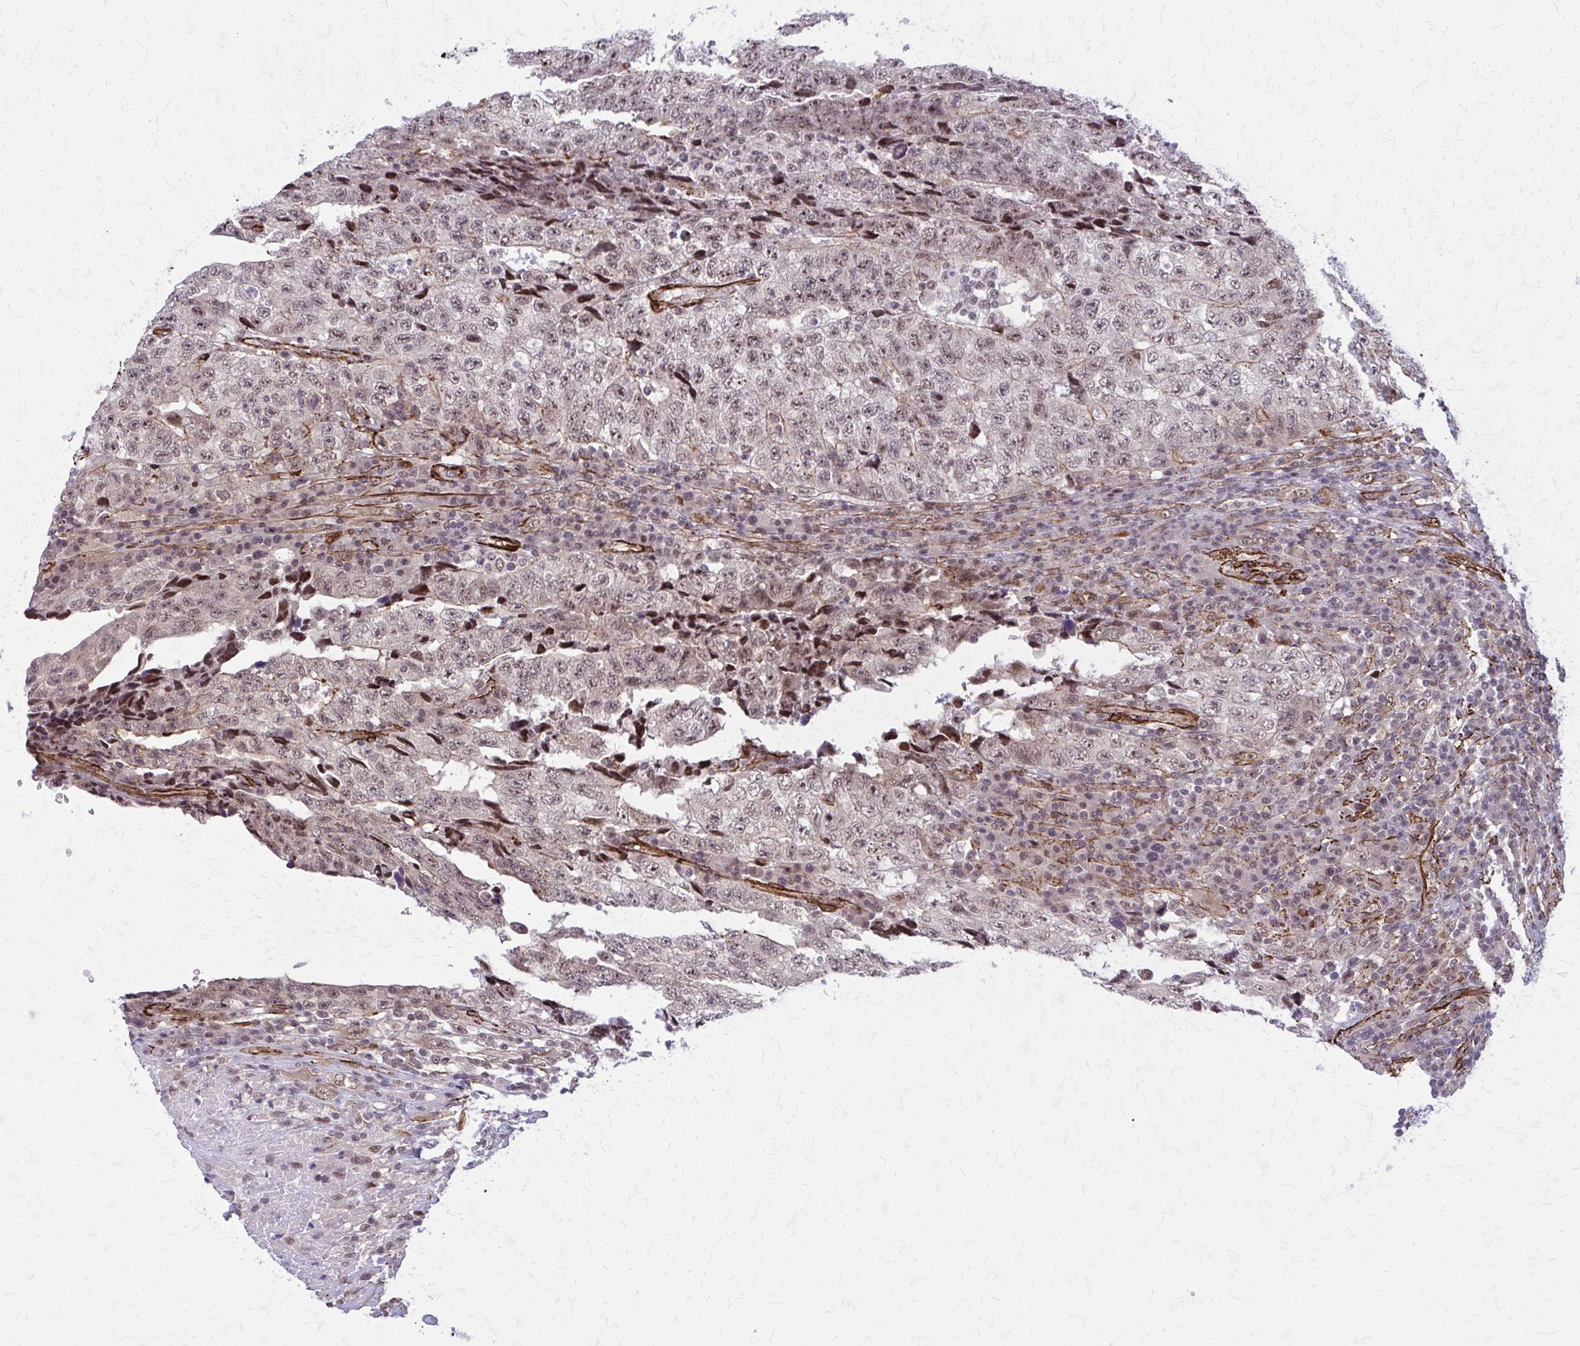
{"staining": {"intensity": "weak", "quantity": ">75%", "location": "nuclear"}, "tissue": "testis cancer", "cell_type": "Tumor cells", "image_type": "cancer", "snomed": [{"axis": "morphology", "description": "Necrosis, NOS"}, {"axis": "morphology", "description": "Carcinoma, Embryonal, NOS"}, {"axis": "topography", "description": "Testis"}], "caption": "A brown stain highlights weak nuclear positivity of a protein in human testis cancer tumor cells.", "gene": "NRBF2", "patient": {"sex": "male", "age": 19}}